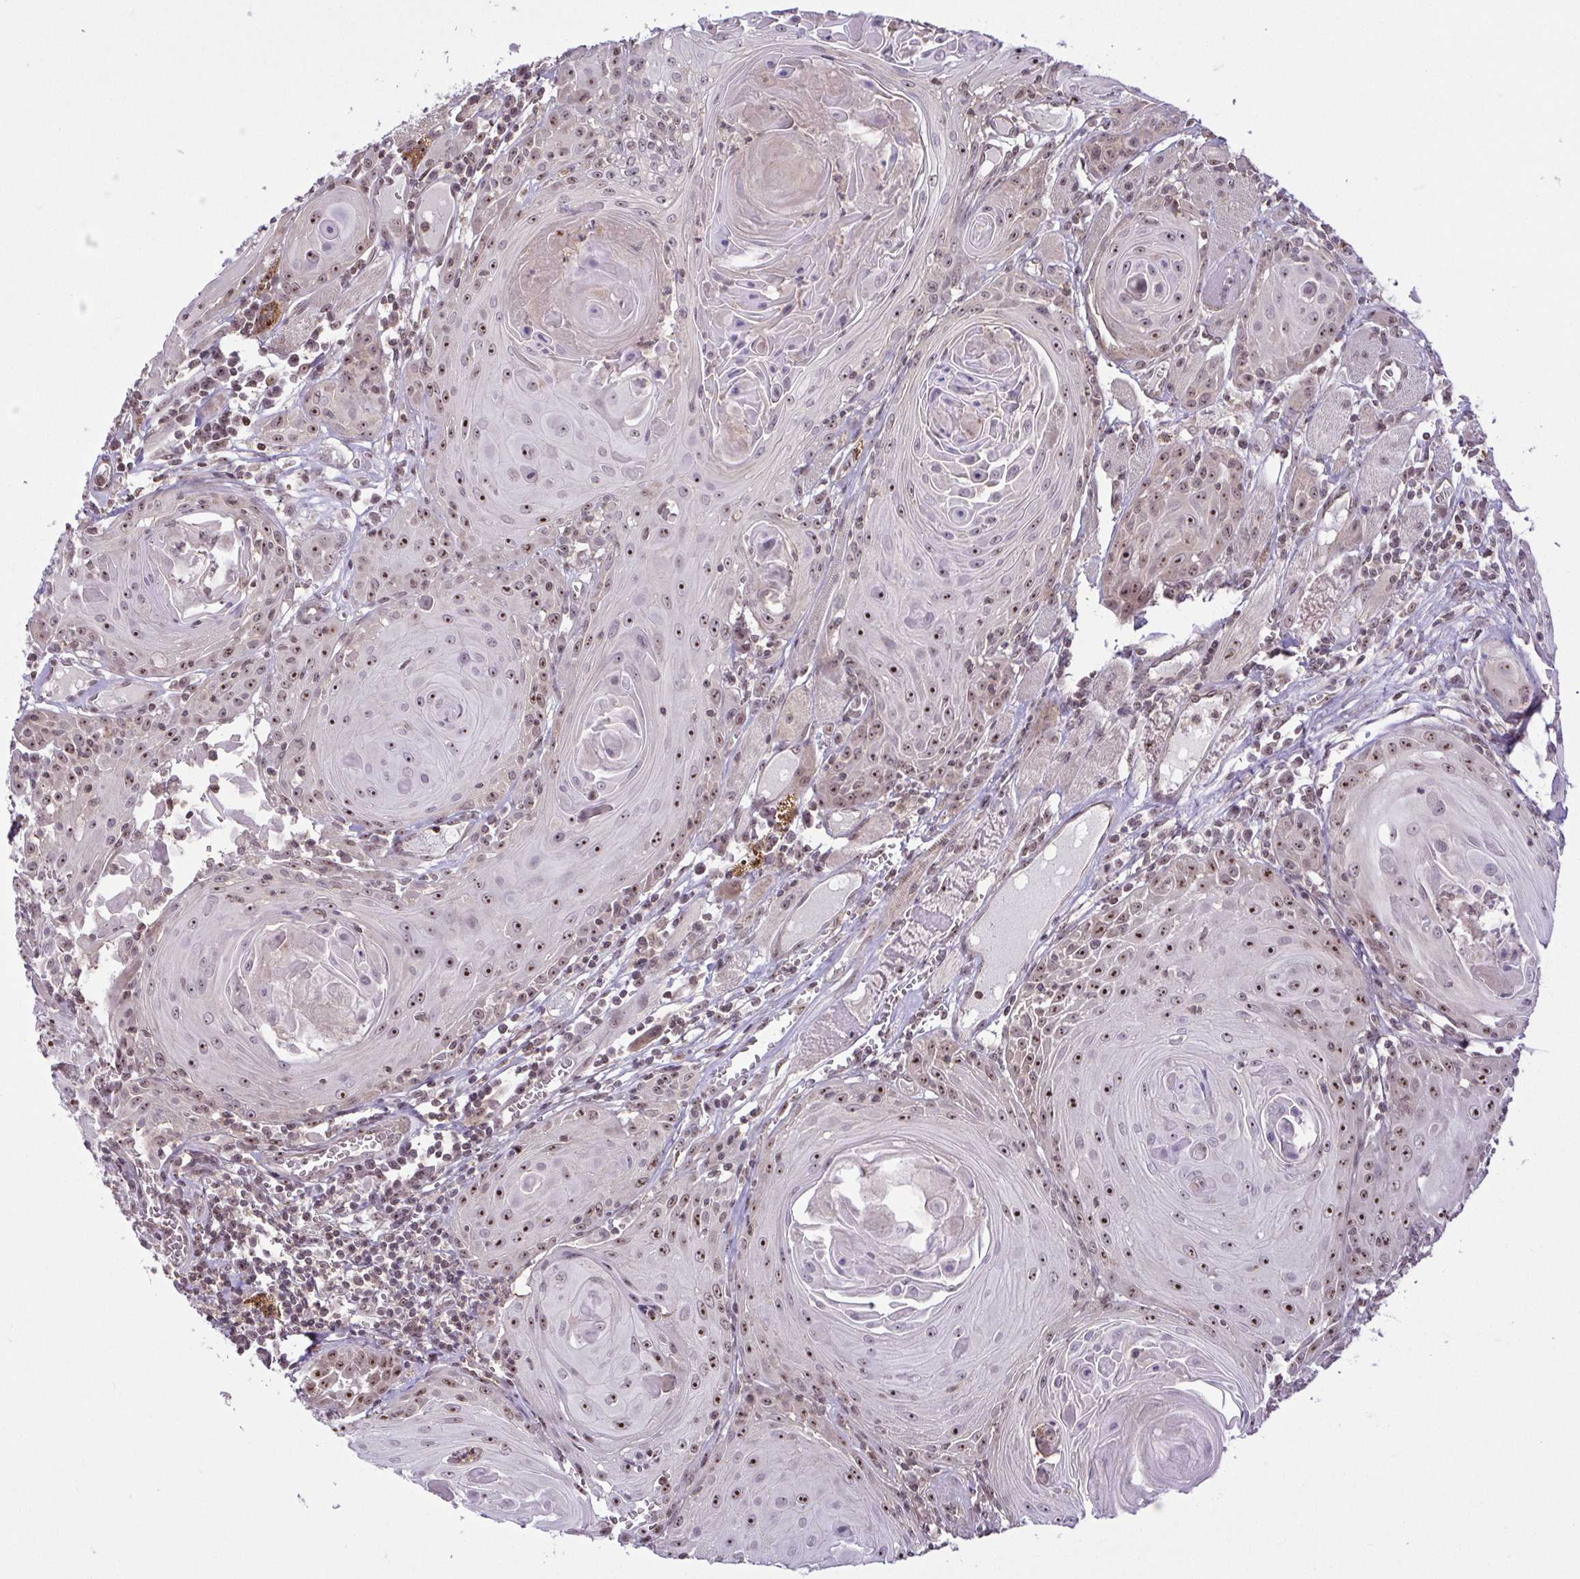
{"staining": {"intensity": "moderate", "quantity": "25%-75%", "location": "nuclear"}, "tissue": "head and neck cancer", "cell_type": "Tumor cells", "image_type": "cancer", "snomed": [{"axis": "morphology", "description": "Squamous cell carcinoma, NOS"}, {"axis": "topography", "description": "Head-Neck"}], "caption": "The image reveals immunohistochemical staining of head and neck squamous cell carcinoma. There is moderate nuclear expression is seen in about 25%-75% of tumor cells.", "gene": "RSL24D1", "patient": {"sex": "female", "age": 80}}